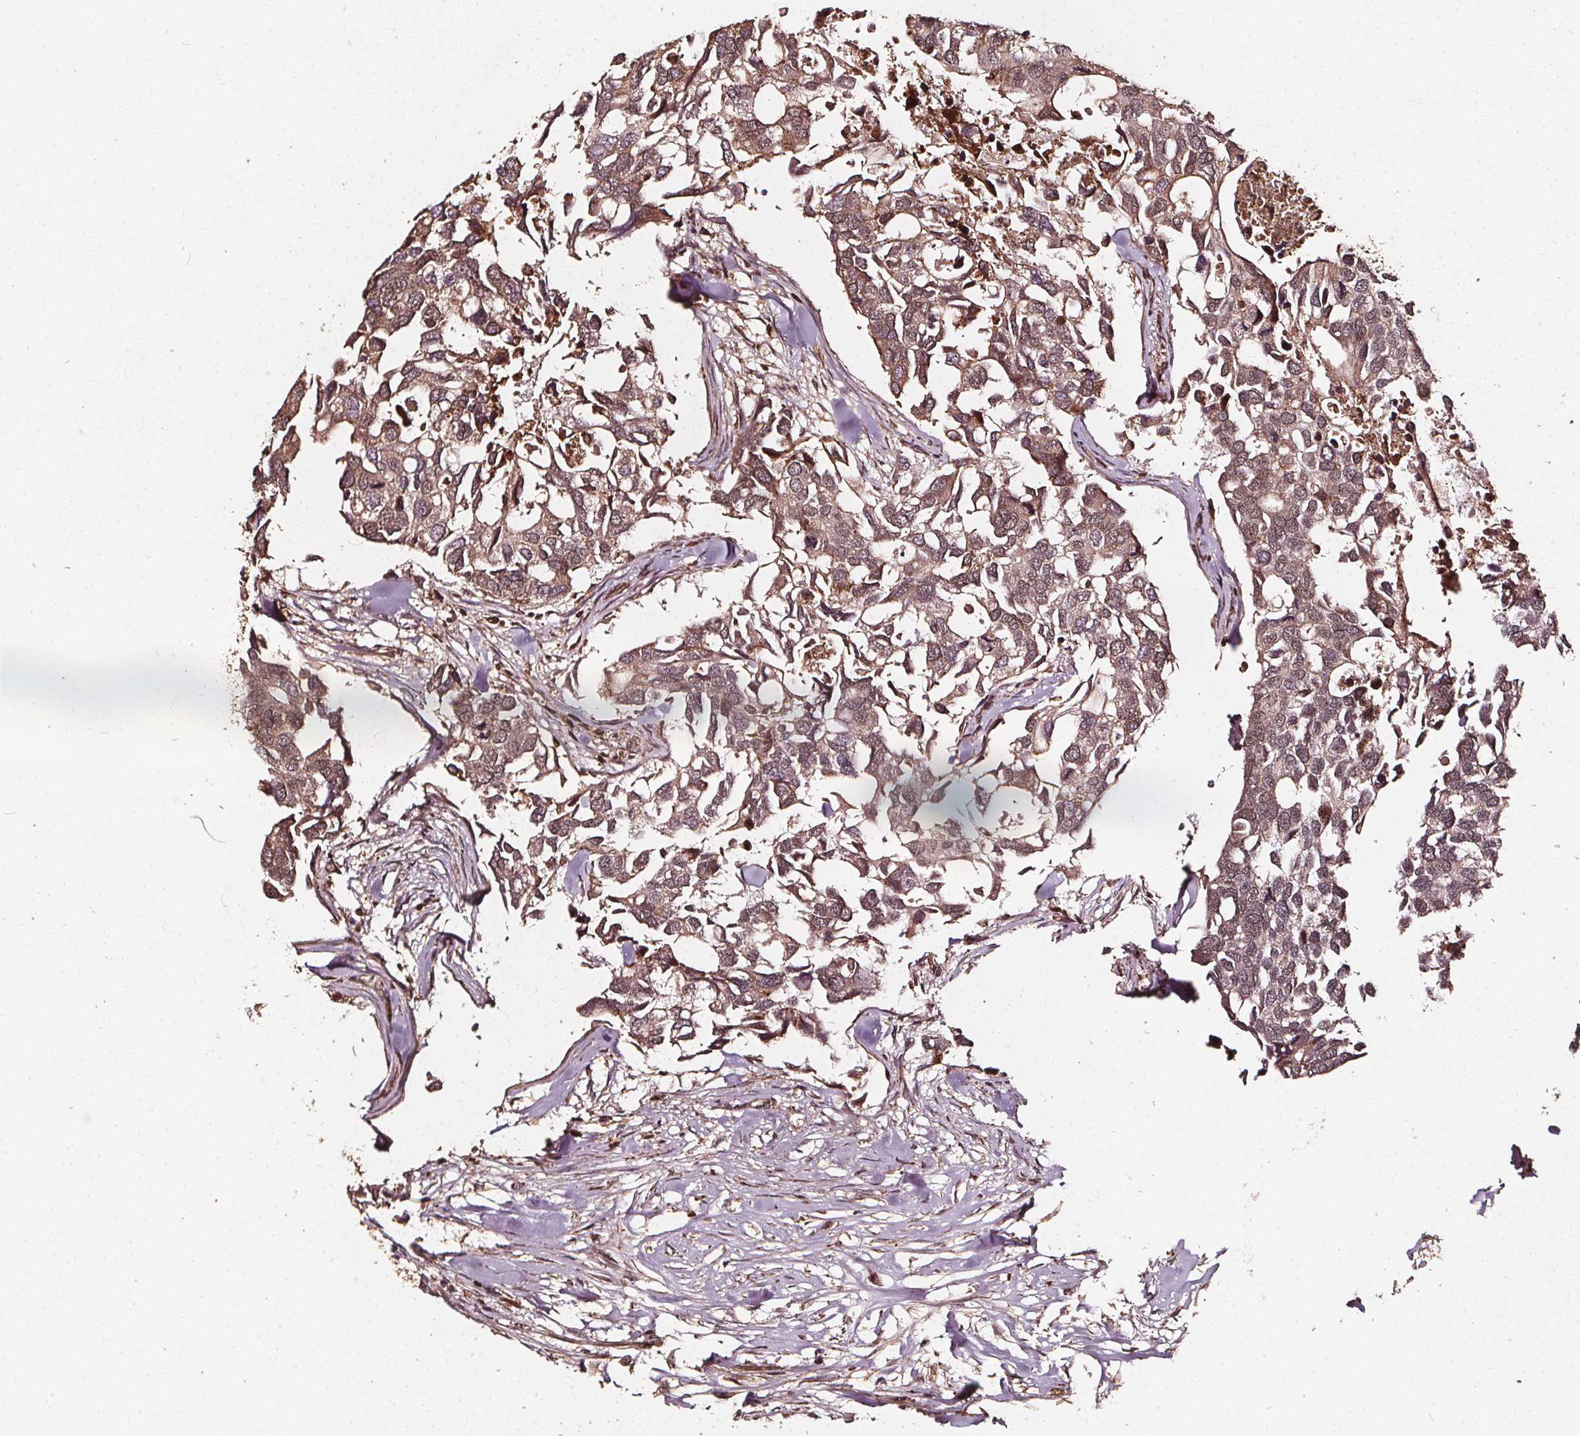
{"staining": {"intensity": "weak", "quantity": ">75%", "location": "cytoplasmic/membranous,nuclear"}, "tissue": "breast cancer", "cell_type": "Tumor cells", "image_type": "cancer", "snomed": [{"axis": "morphology", "description": "Duct carcinoma"}, {"axis": "topography", "description": "Breast"}], "caption": "Immunohistochemistry (IHC) image of neoplastic tissue: breast infiltrating ductal carcinoma stained using IHC reveals low levels of weak protein expression localized specifically in the cytoplasmic/membranous and nuclear of tumor cells, appearing as a cytoplasmic/membranous and nuclear brown color.", "gene": "EXOSC9", "patient": {"sex": "female", "age": 83}}